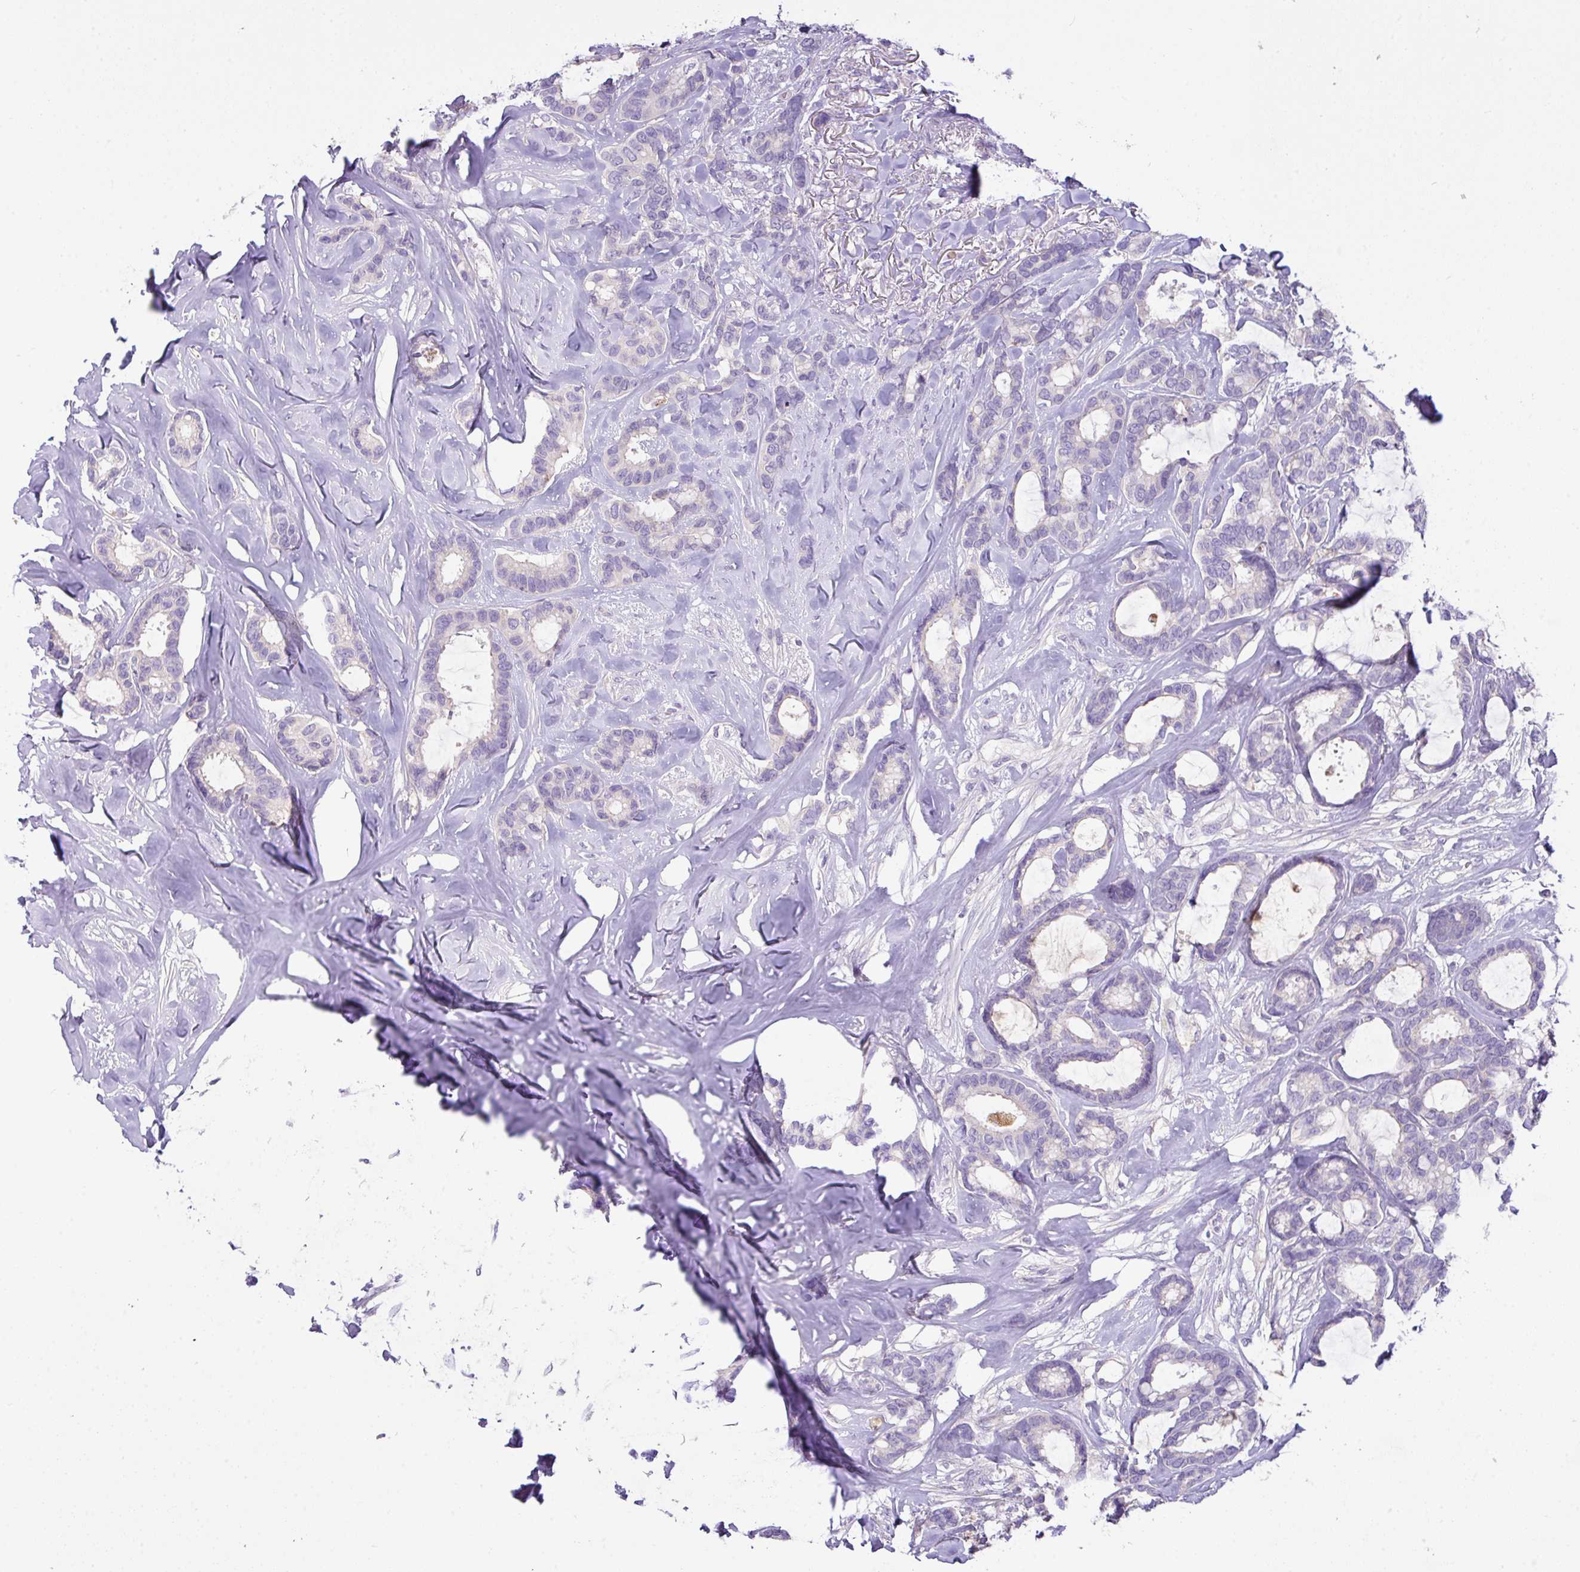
{"staining": {"intensity": "negative", "quantity": "none", "location": "none"}, "tissue": "breast cancer", "cell_type": "Tumor cells", "image_type": "cancer", "snomed": [{"axis": "morphology", "description": "Duct carcinoma"}, {"axis": "topography", "description": "Breast"}], "caption": "Breast cancer (invasive ductal carcinoma) stained for a protein using IHC exhibits no expression tumor cells.", "gene": "OR6C6", "patient": {"sex": "female", "age": 87}}